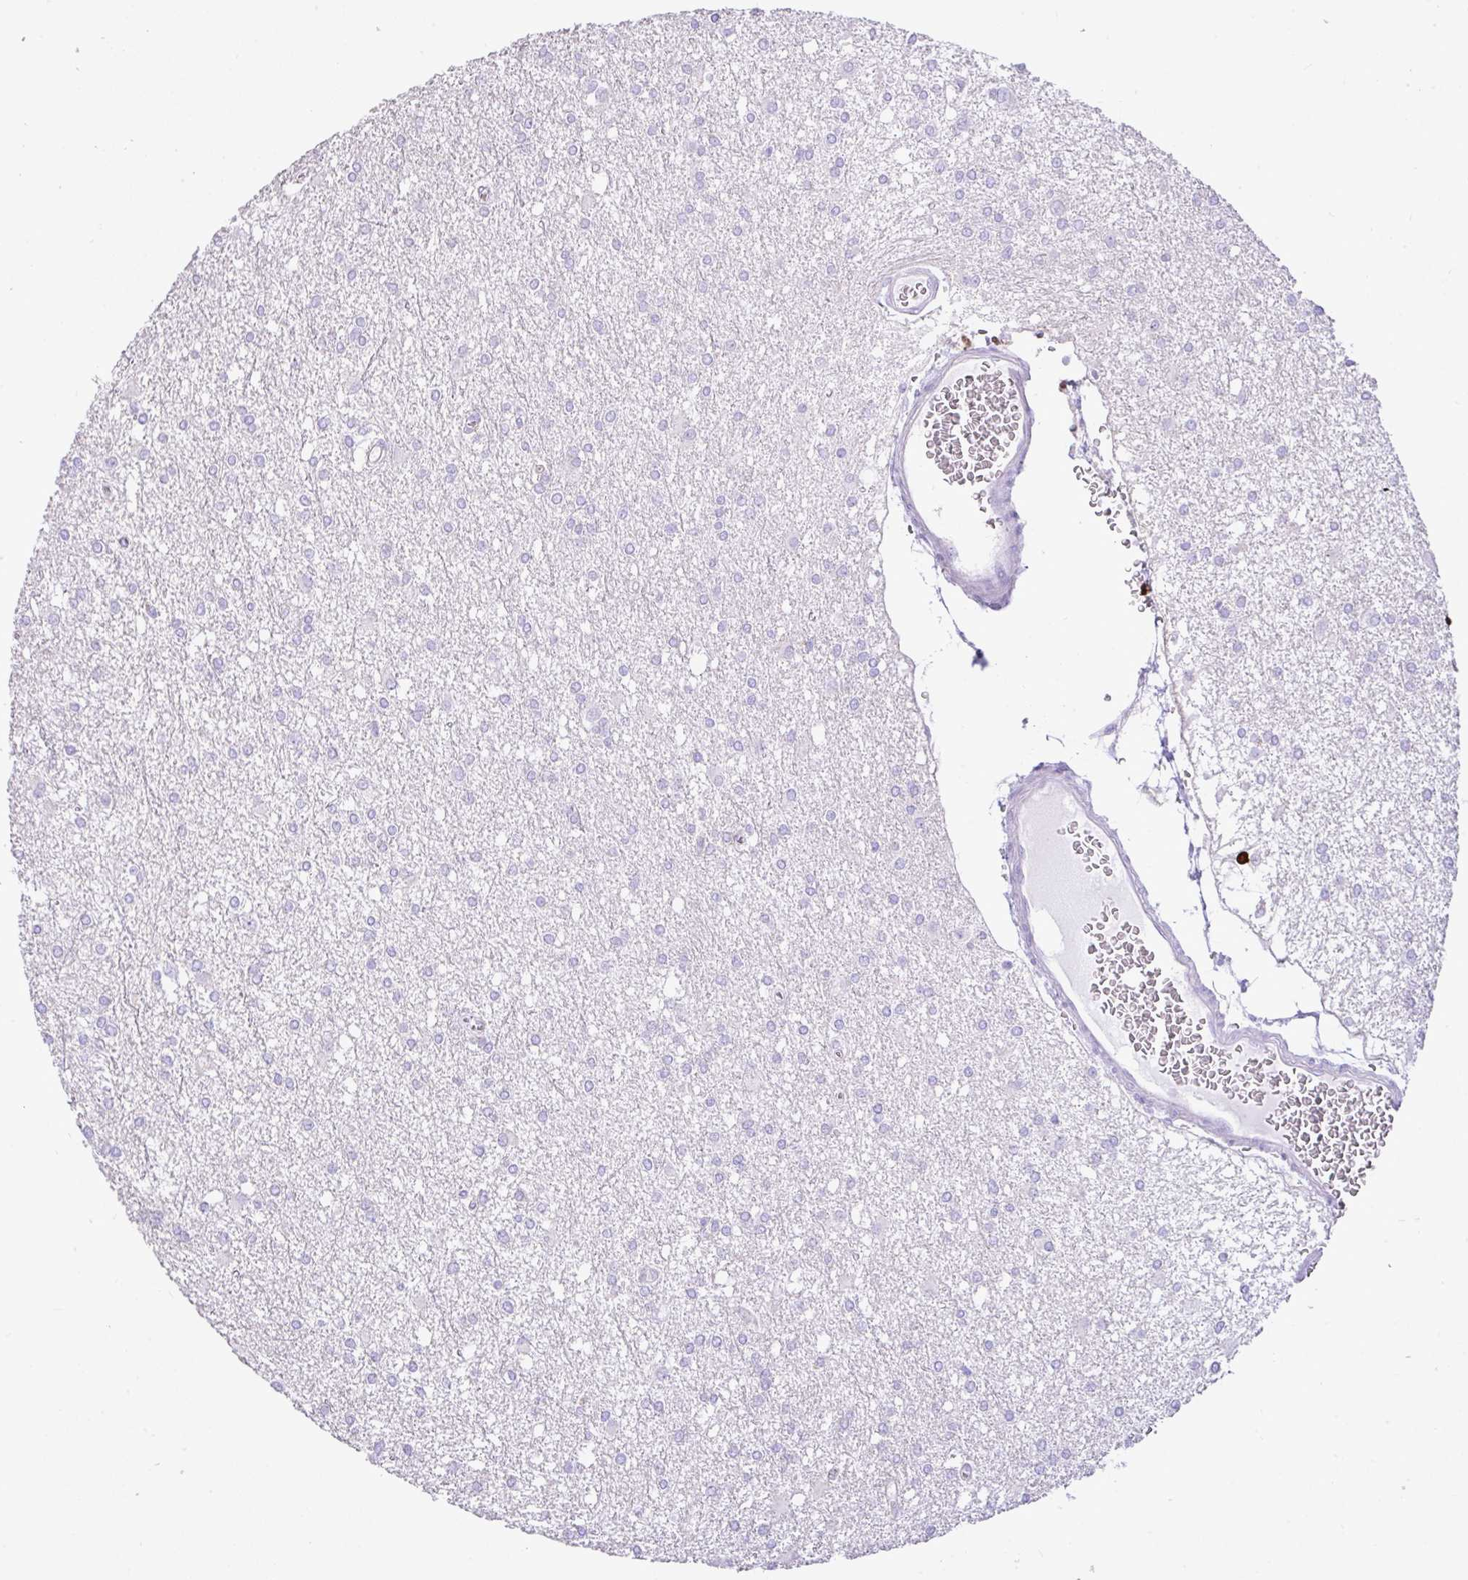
{"staining": {"intensity": "negative", "quantity": "none", "location": "none"}, "tissue": "glioma", "cell_type": "Tumor cells", "image_type": "cancer", "snomed": [{"axis": "morphology", "description": "Glioma, malignant, High grade"}, {"axis": "topography", "description": "Brain"}], "caption": "Immunohistochemistry (IHC) histopathology image of human glioma stained for a protein (brown), which reveals no positivity in tumor cells.", "gene": "SLC13A1", "patient": {"sex": "male", "age": 48}}